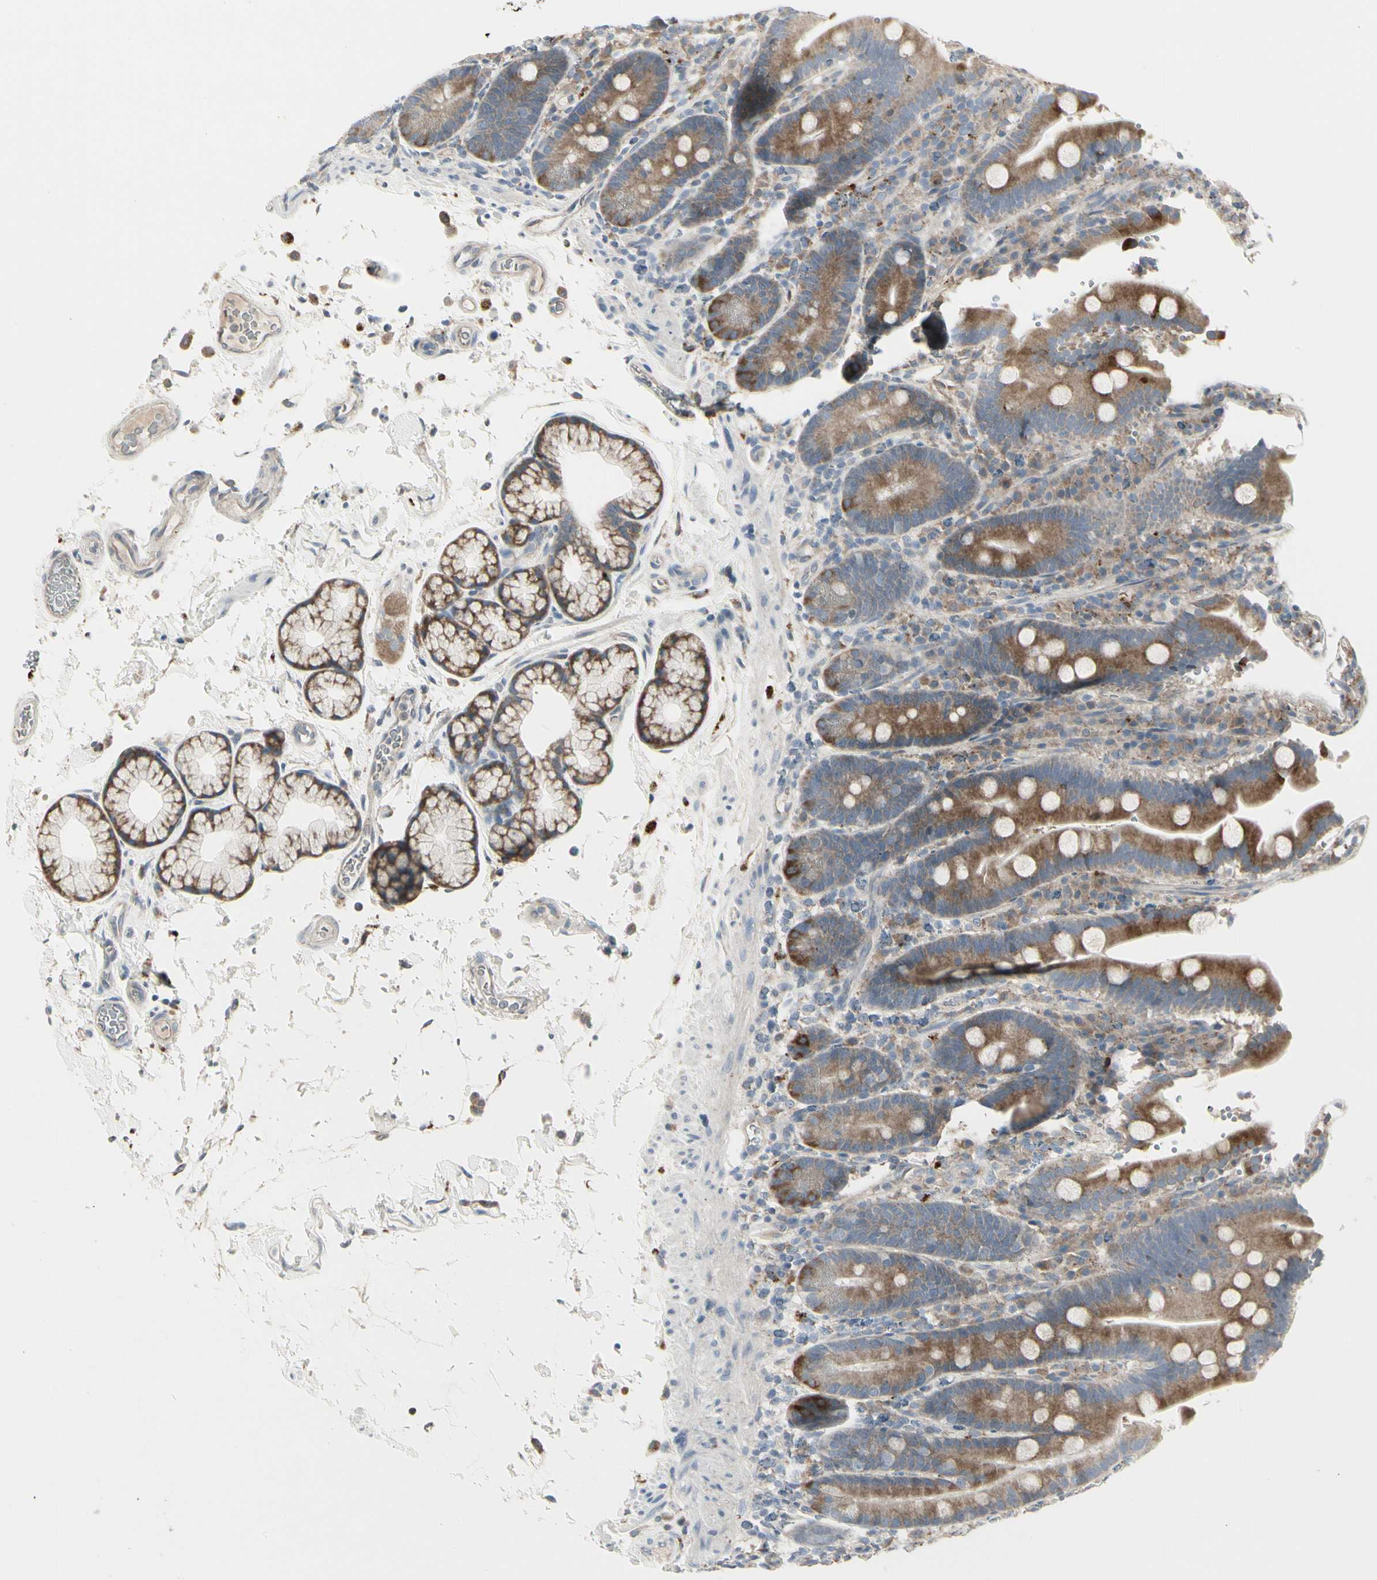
{"staining": {"intensity": "strong", "quantity": ">75%", "location": "cytoplasmic/membranous"}, "tissue": "duodenum", "cell_type": "Glandular cells", "image_type": "normal", "snomed": [{"axis": "morphology", "description": "Normal tissue, NOS"}, {"axis": "topography", "description": "Small intestine, NOS"}], "caption": "Immunohistochemical staining of benign human duodenum exhibits strong cytoplasmic/membranous protein positivity in approximately >75% of glandular cells. Using DAB (brown) and hematoxylin (blue) stains, captured at high magnification using brightfield microscopy.", "gene": "GRN", "patient": {"sex": "female", "age": 71}}